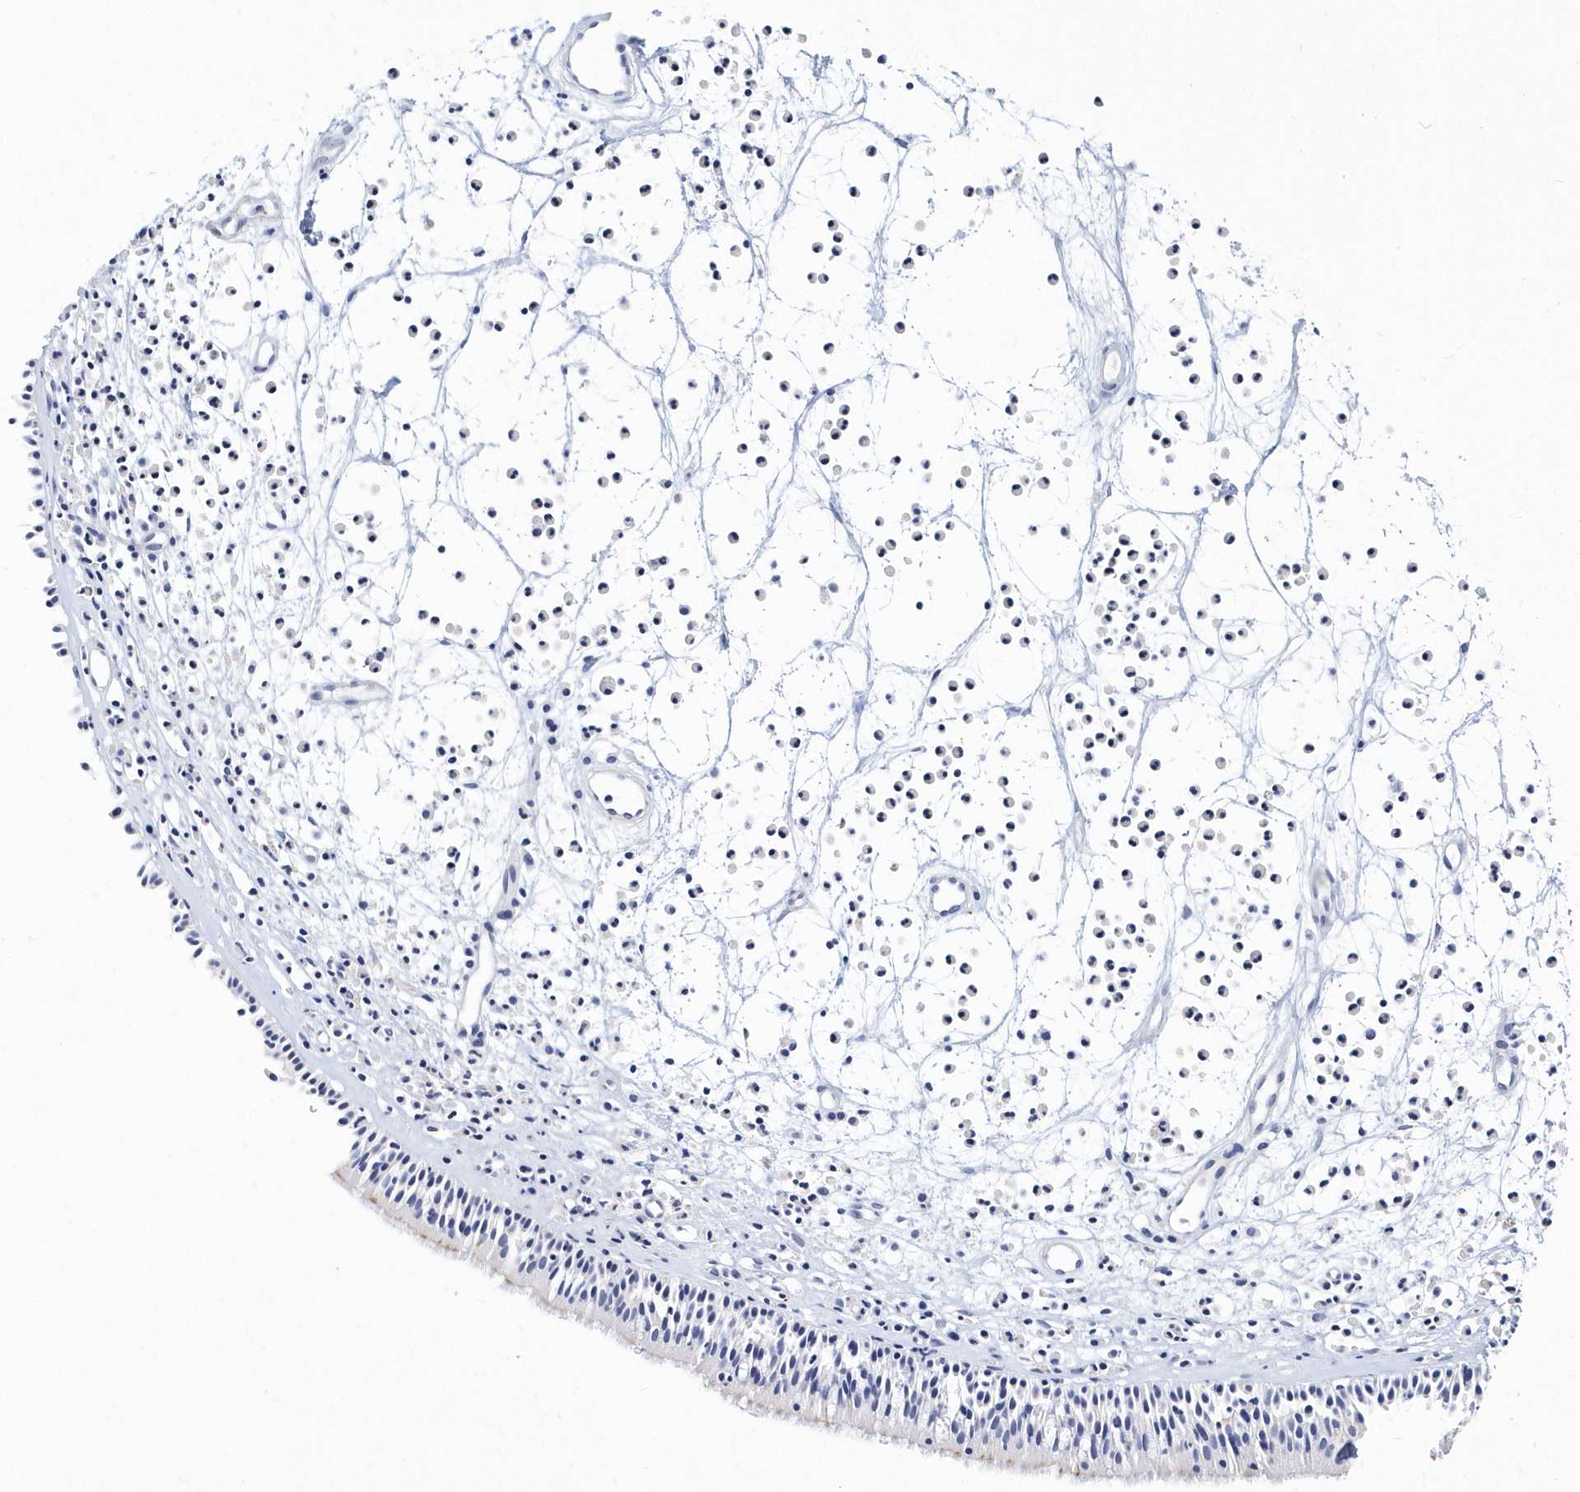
{"staining": {"intensity": "negative", "quantity": "none", "location": "none"}, "tissue": "nasopharynx", "cell_type": "Respiratory epithelial cells", "image_type": "normal", "snomed": [{"axis": "morphology", "description": "Normal tissue, NOS"}, {"axis": "morphology", "description": "Inflammation, NOS"}, {"axis": "morphology", "description": "Malignant melanoma, Metastatic site"}, {"axis": "topography", "description": "Nasopharynx"}], "caption": "A high-resolution micrograph shows immunohistochemistry staining of normal nasopharynx, which reveals no significant expression in respiratory epithelial cells. Nuclei are stained in blue.", "gene": "ITGA2B", "patient": {"sex": "male", "age": 70}}